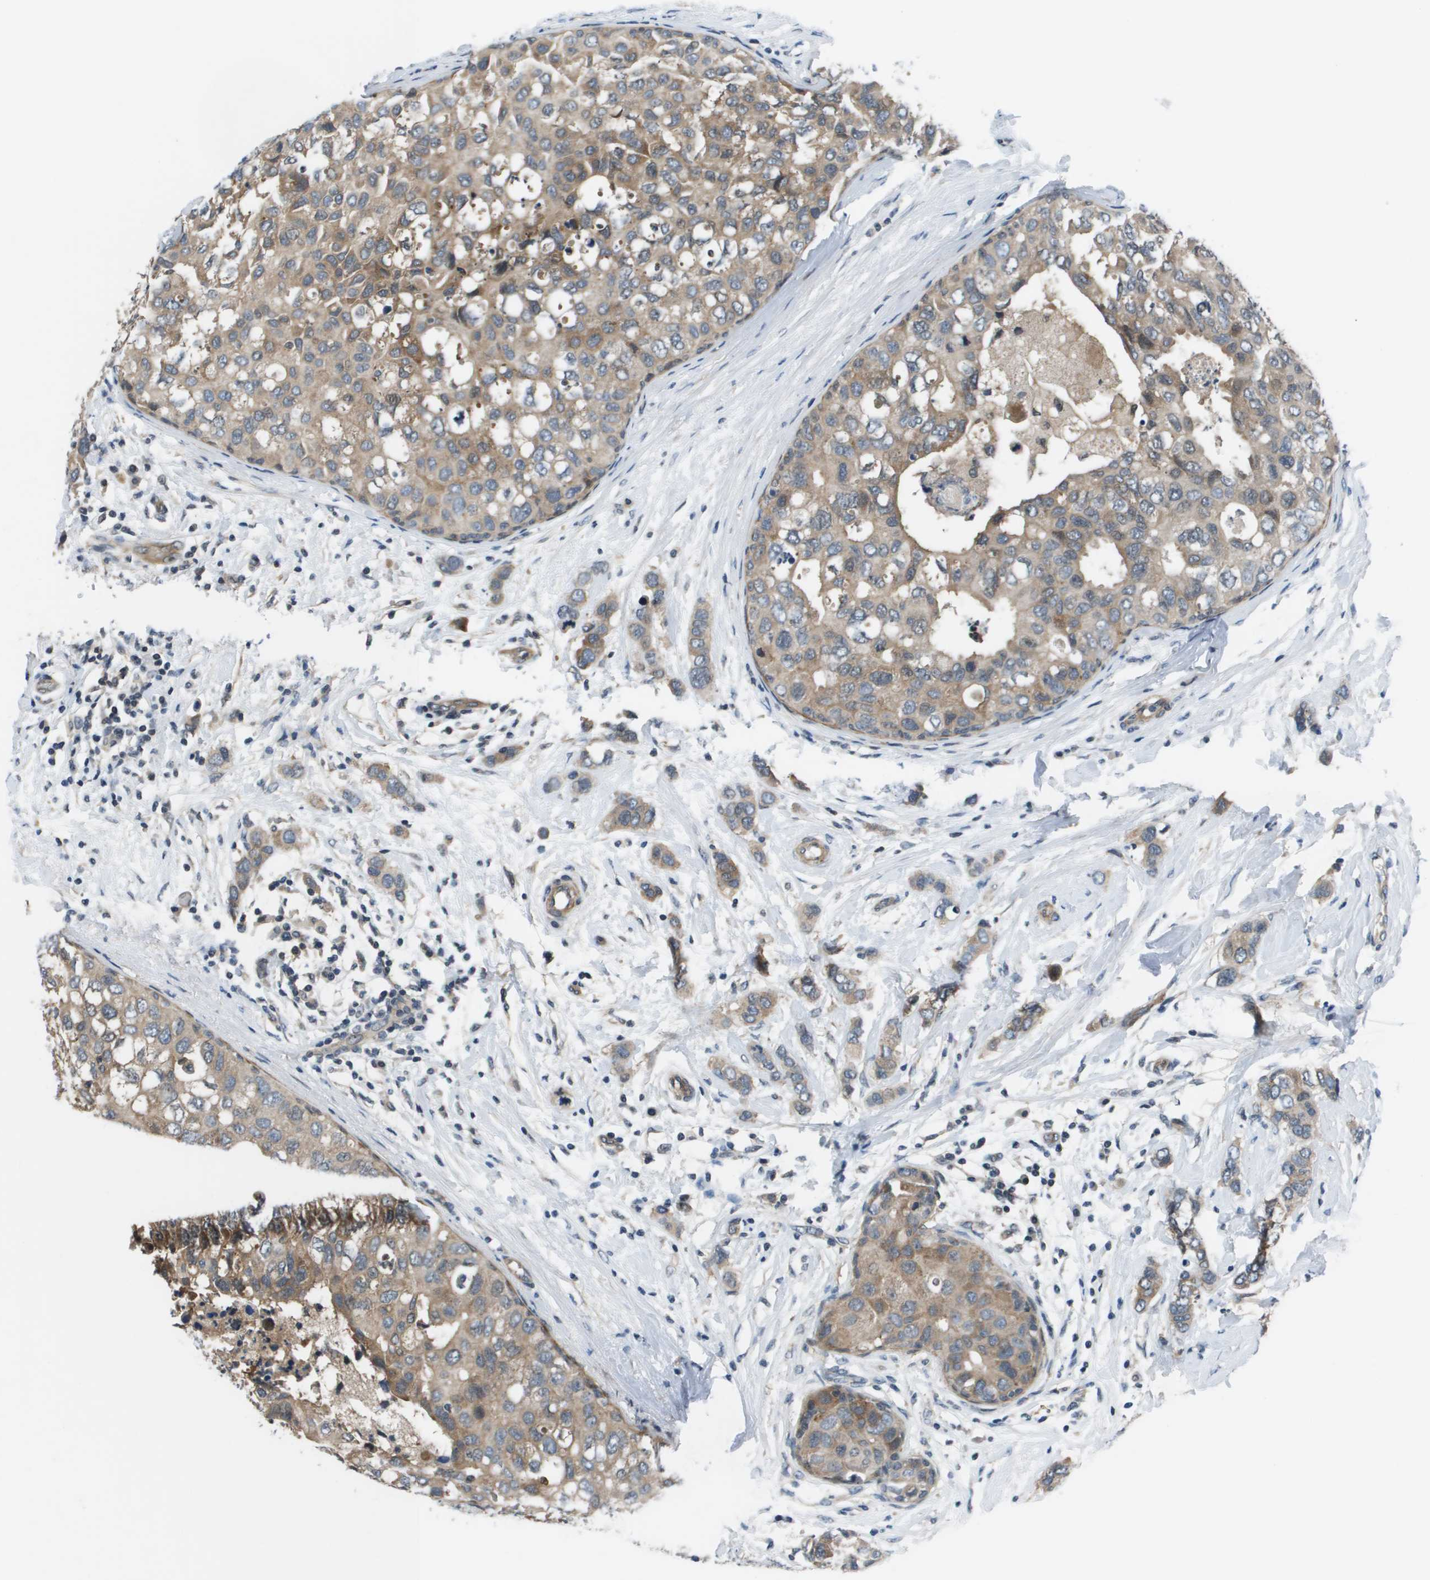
{"staining": {"intensity": "moderate", "quantity": ">75%", "location": "cytoplasmic/membranous"}, "tissue": "breast cancer", "cell_type": "Tumor cells", "image_type": "cancer", "snomed": [{"axis": "morphology", "description": "Duct carcinoma"}, {"axis": "topography", "description": "Breast"}], "caption": "DAB (3,3'-diaminobenzidine) immunohistochemical staining of breast cancer displays moderate cytoplasmic/membranous protein staining in about >75% of tumor cells.", "gene": "ENPP5", "patient": {"sex": "female", "age": 50}}